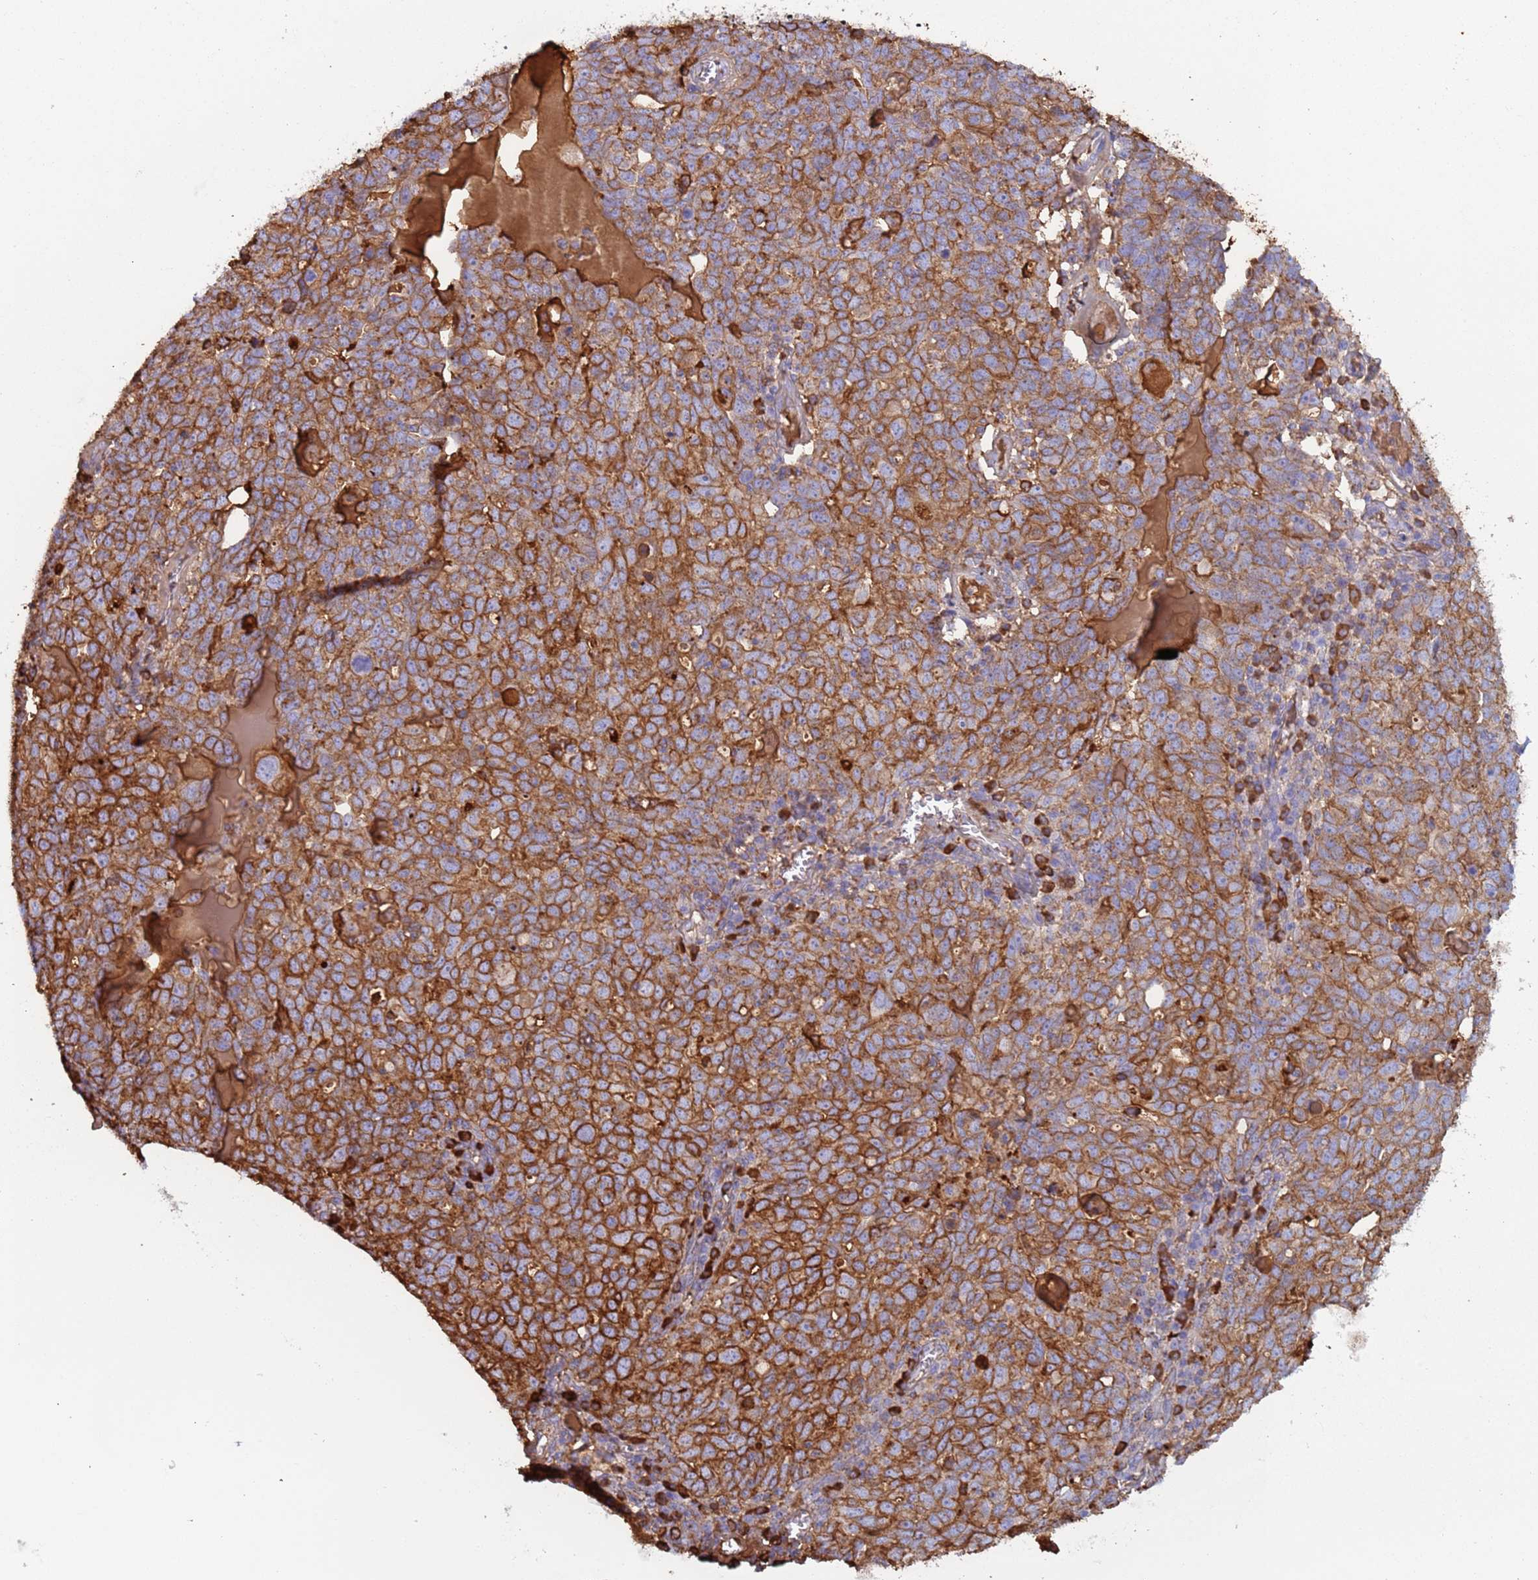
{"staining": {"intensity": "strong", "quantity": ">75%", "location": "cytoplasmic/membranous"}, "tissue": "ovarian cancer", "cell_type": "Tumor cells", "image_type": "cancer", "snomed": [{"axis": "morphology", "description": "Carcinoma, endometroid"}, {"axis": "topography", "description": "Ovary"}], "caption": "The histopathology image displays a brown stain indicating the presence of a protein in the cytoplasmic/membranous of tumor cells in ovarian cancer. The protein is shown in brown color, while the nuclei are stained blue.", "gene": "CYSLTR2", "patient": {"sex": "female", "age": 62}}